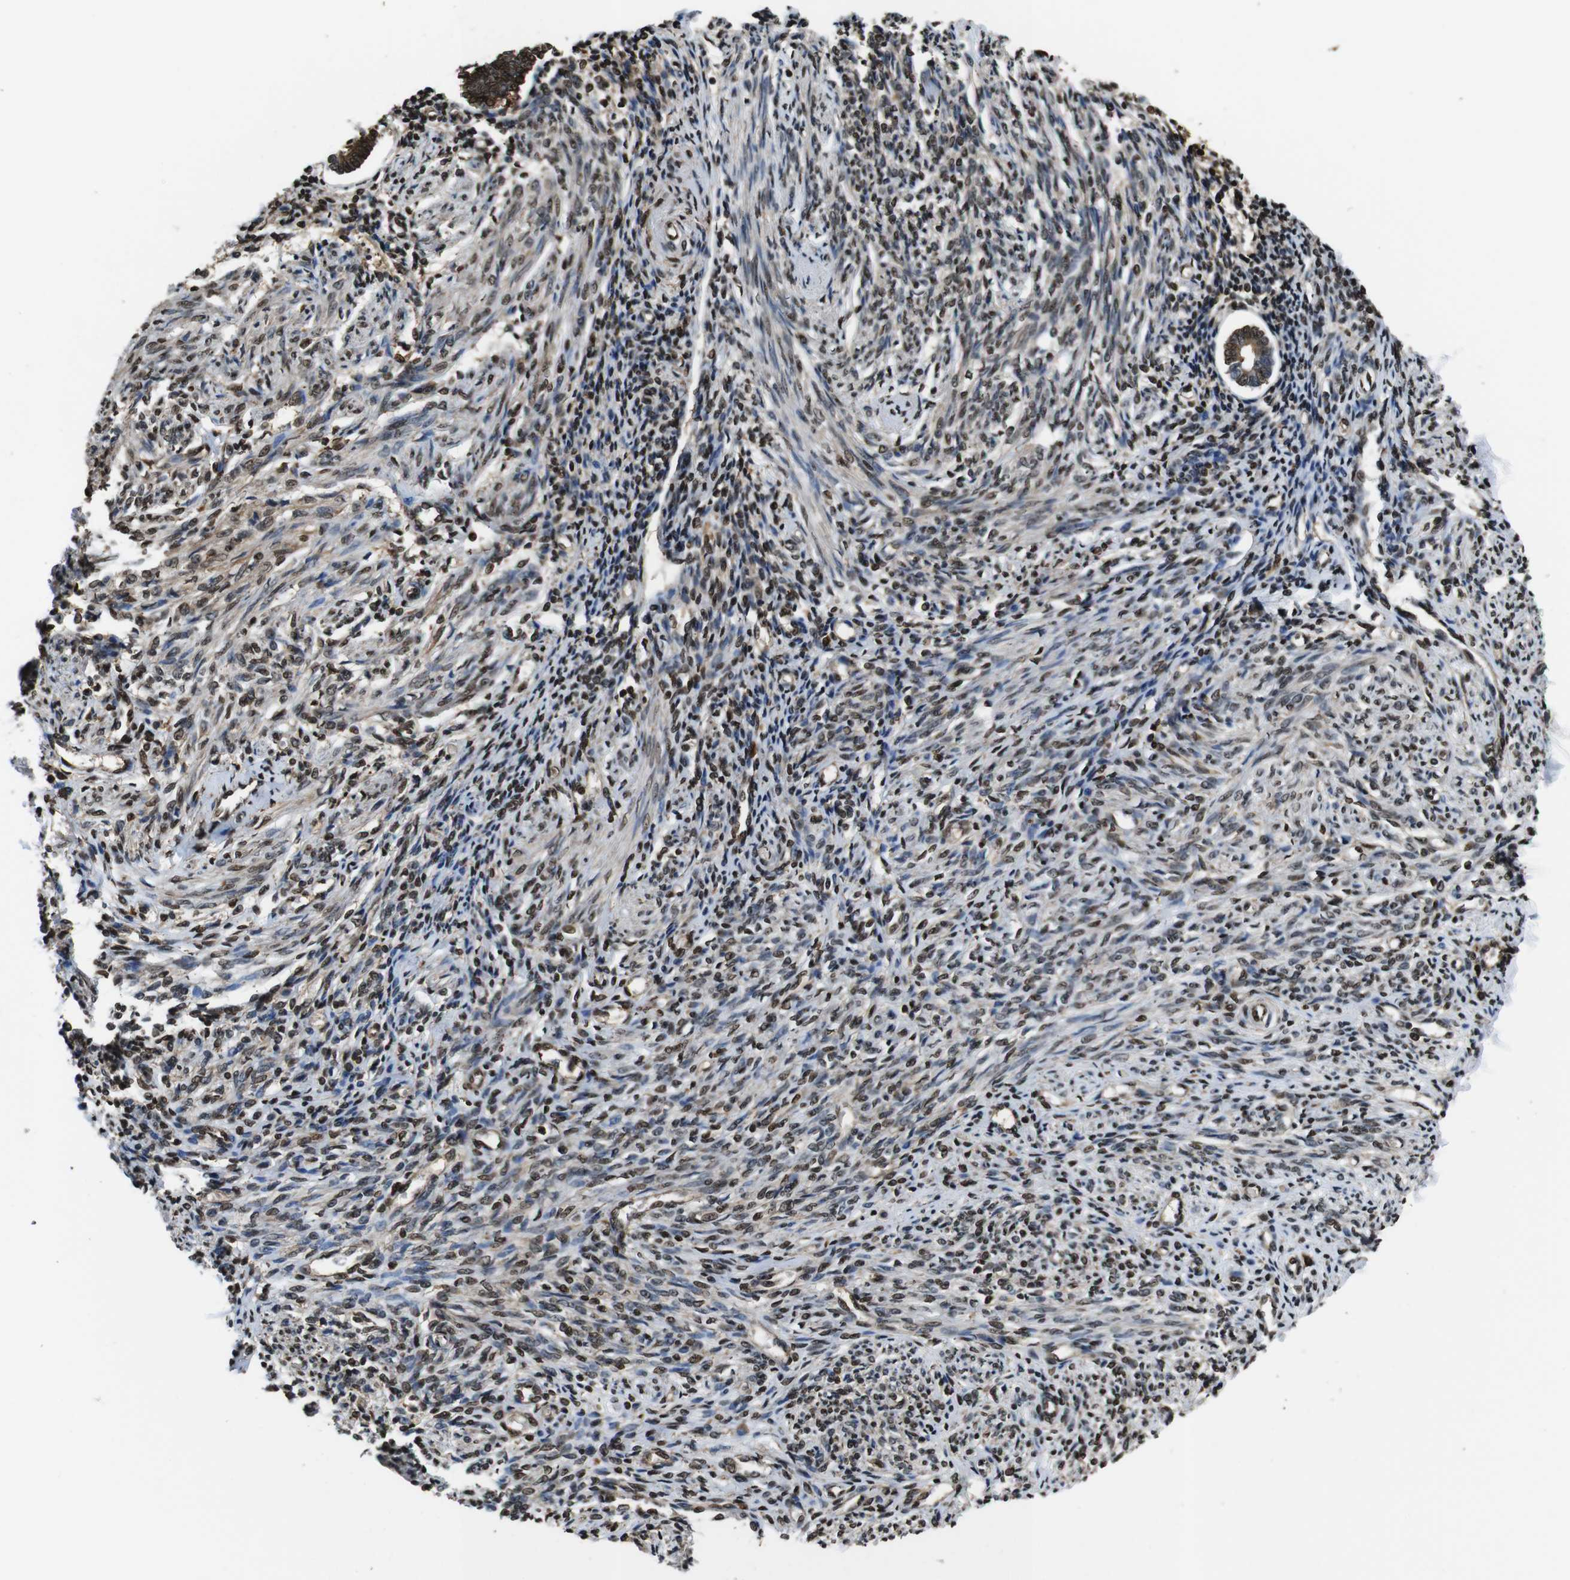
{"staining": {"intensity": "strong", "quantity": "25%-75%", "location": "cytoplasmic/membranous,nuclear"}, "tissue": "endometrium", "cell_type": "Cells in endometrial stroma", "image_type": "normal", "snomed": [{"axis": "morphology", "description": "Normal tissue, NOS"}, {"axis": "topography", "description": "Endometrium"}], "caption": "Strong cytoplasmic/membranous,nuclear expression for a protein is identified in about 25%-75% of cells in endometrial stroma of unremarkable endometrium using immunohistochemistry (IHC).", "gene": "VCP", "patient": {"sex": "female", "age": 71}}